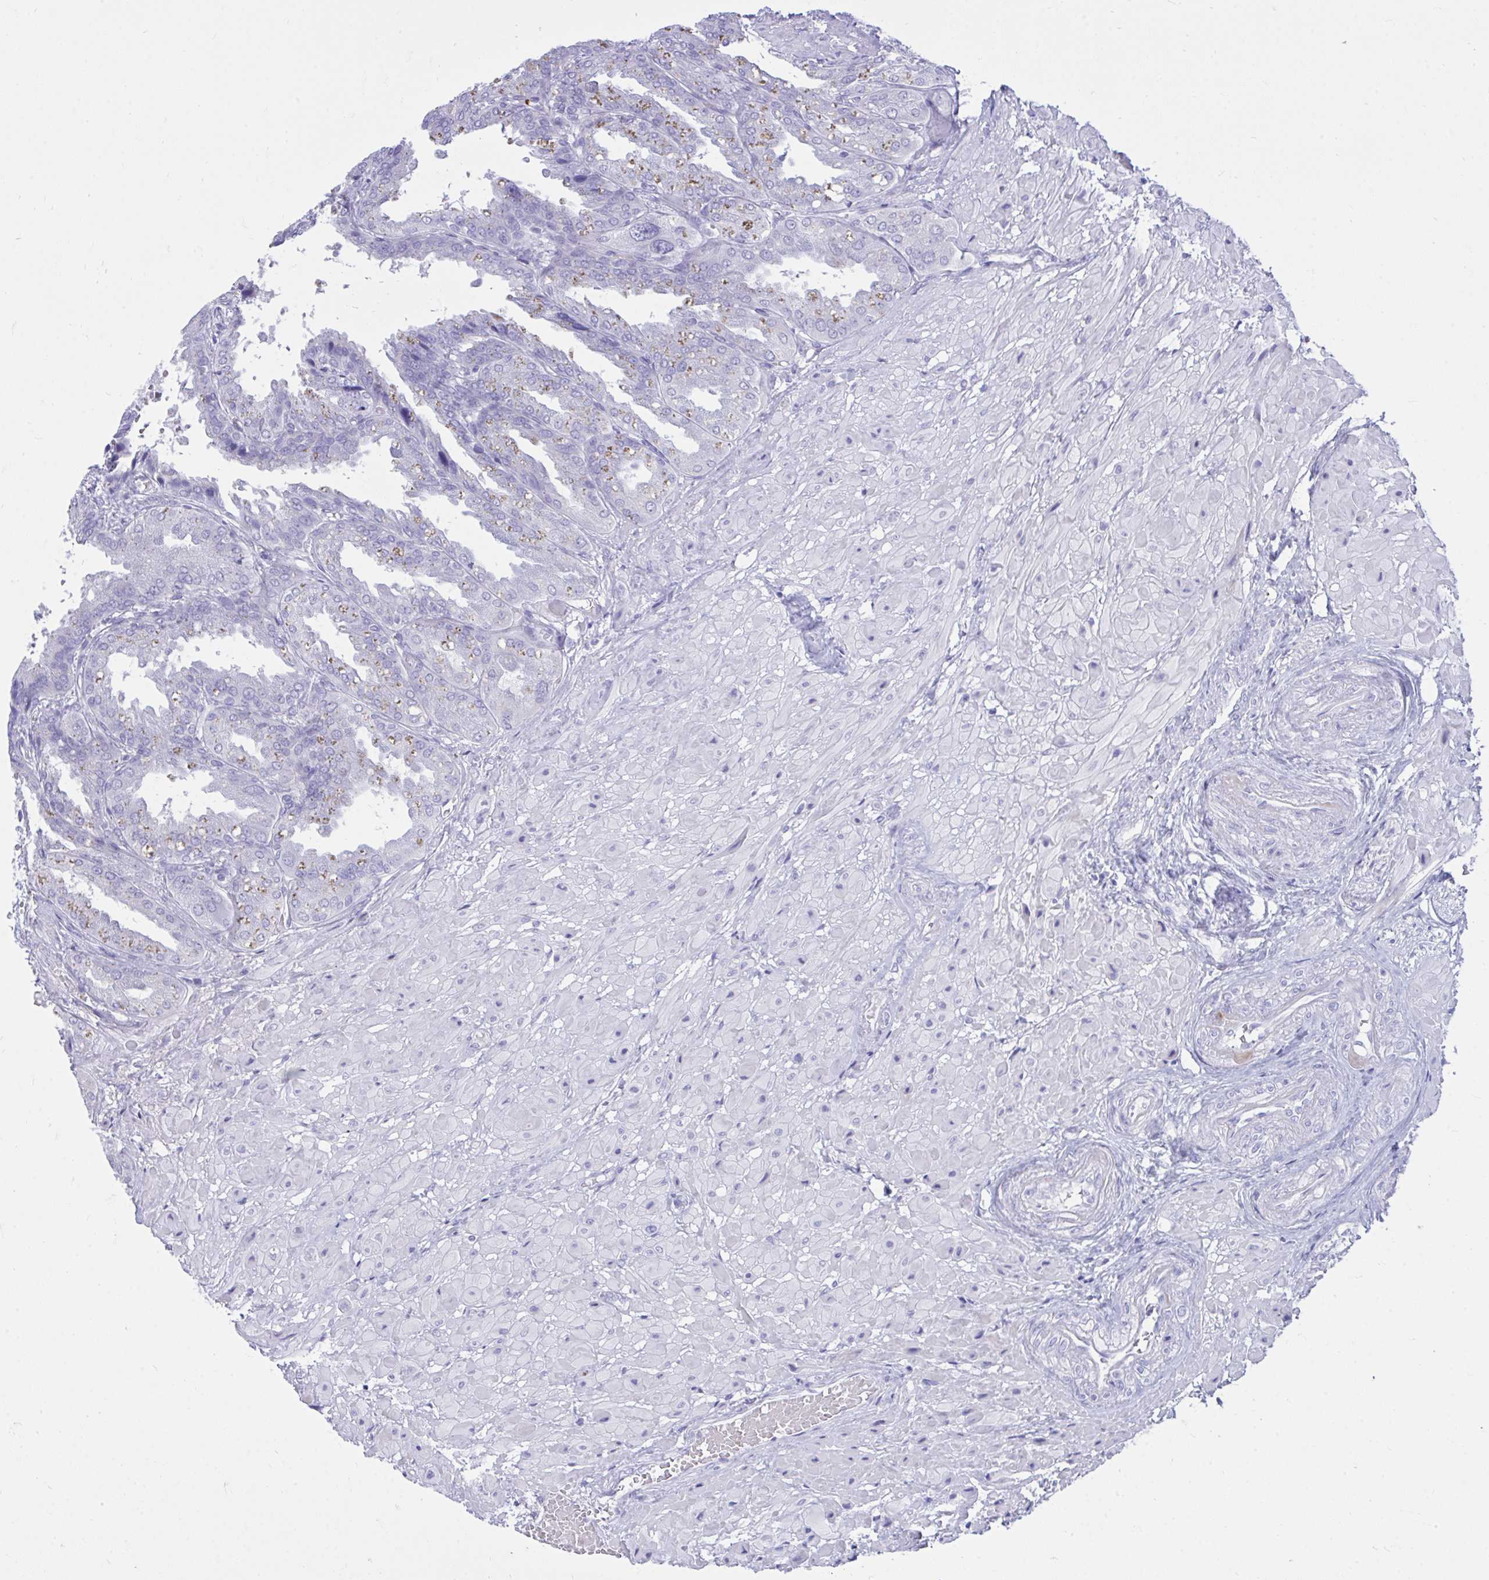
{"staining": {"intensity": "negative", "quantity": "none", "location": "none"}, "tissue": "seminal vesicle", "cell_type": "Glandular cells", "image_type": "normal", "snomed": [{"axis": "morphology", "description": "Normal tissue, NOS"}, {"axis": "topography", "description": "Seminal veicle"}], "caption": "This is a image of immunohistochemistry (IHC) staining of unremarkable seminal vesicle, which shows no expression in glandular cells. (Brightfield microscopy of DAB (3,3'-diaminobenzidine) IHC at high magnification).", "gene": "PLEKHH1", "patient": {"sex": "male", "age": 55}}